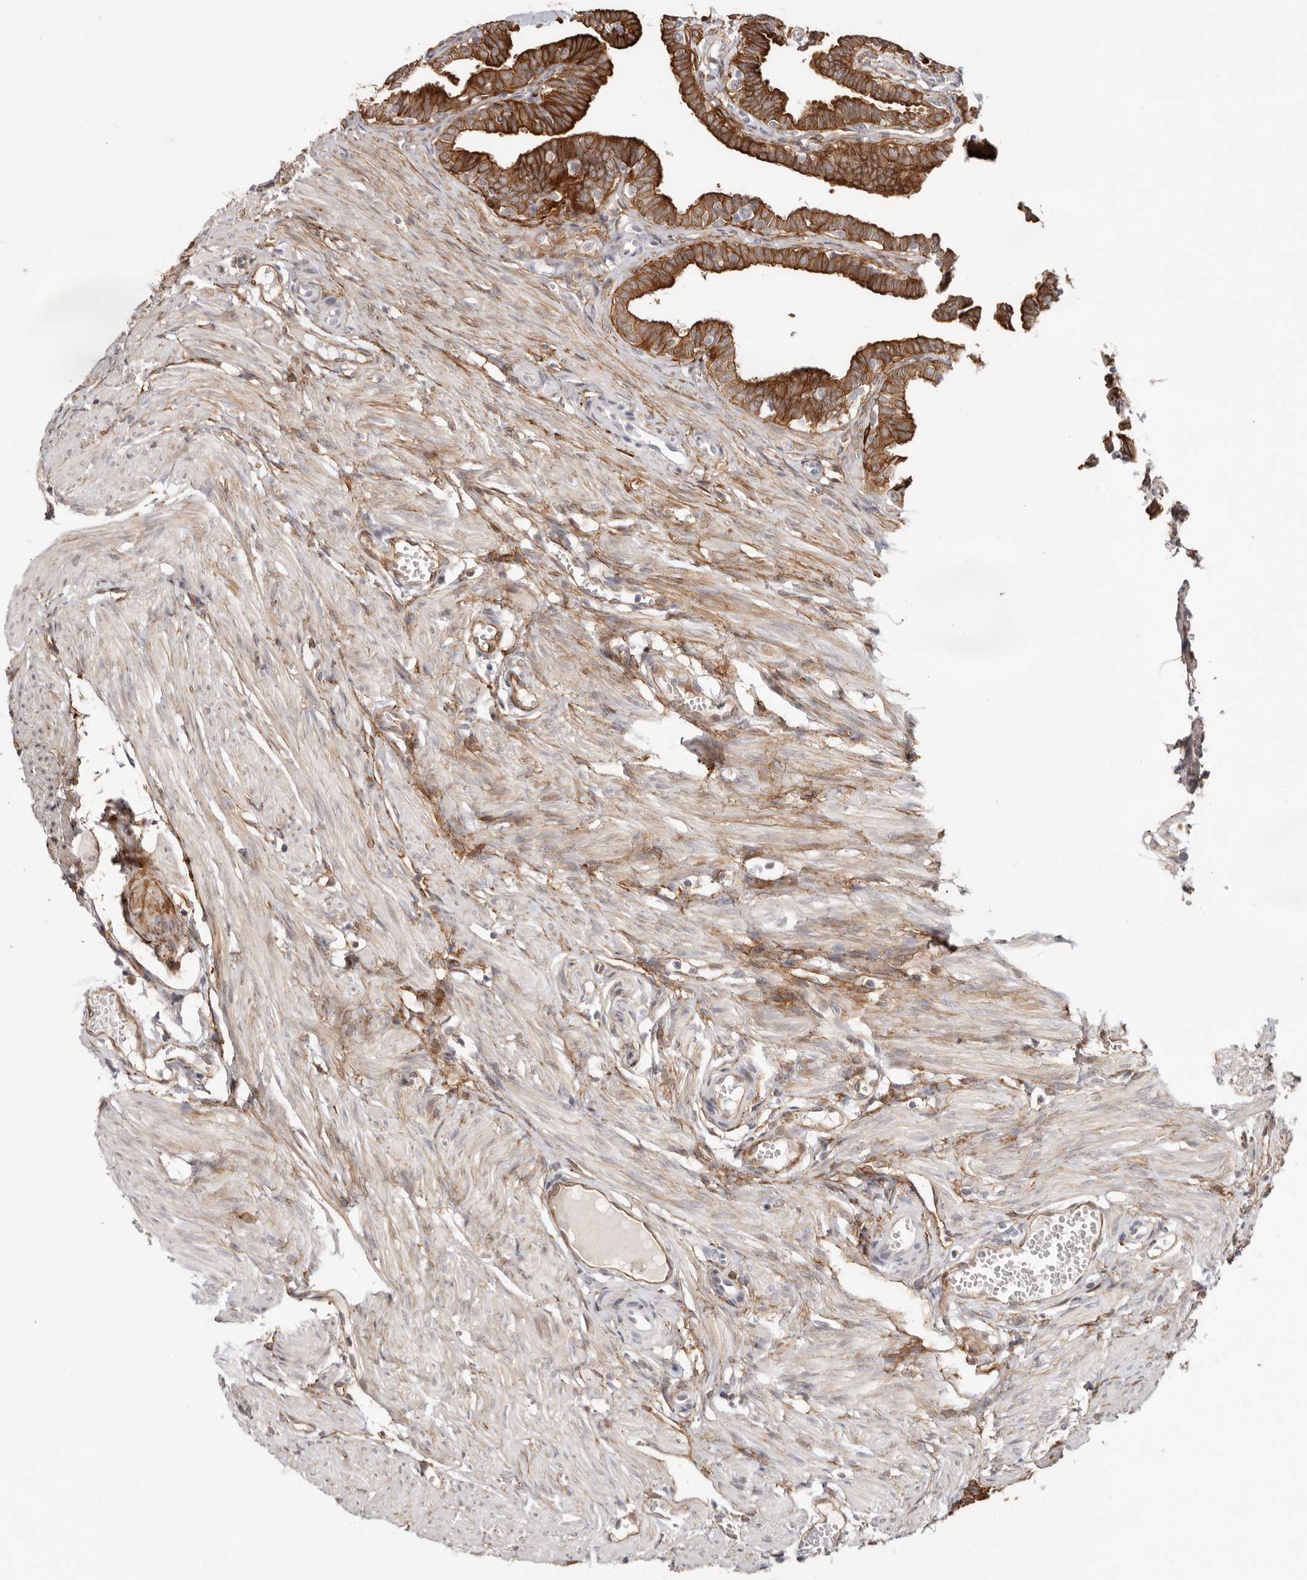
{"staining": {"intensity": "strong", "quantity": ">75%", "location": "cytoplasmic/membranous"}, "tissue": "fallopian tube", "cell_type": "Glandular cells", "image_type": "normal", "snomed": [{"axis": "morphology", "description": "Normal tissue, NOS"}, {"axis": "topography", "description": "Fallopian tube"}, {"axis": "topography", "description": "Ovary"}], "caption": "Immunohistochemical staining of normal human fallopian tube shows >75% levels of strong cytoplasmic/membranous protein positivity in about >75% of glandular cells.", "gene": "SZT2", "patient": {"sex": "female", "age": 23}}